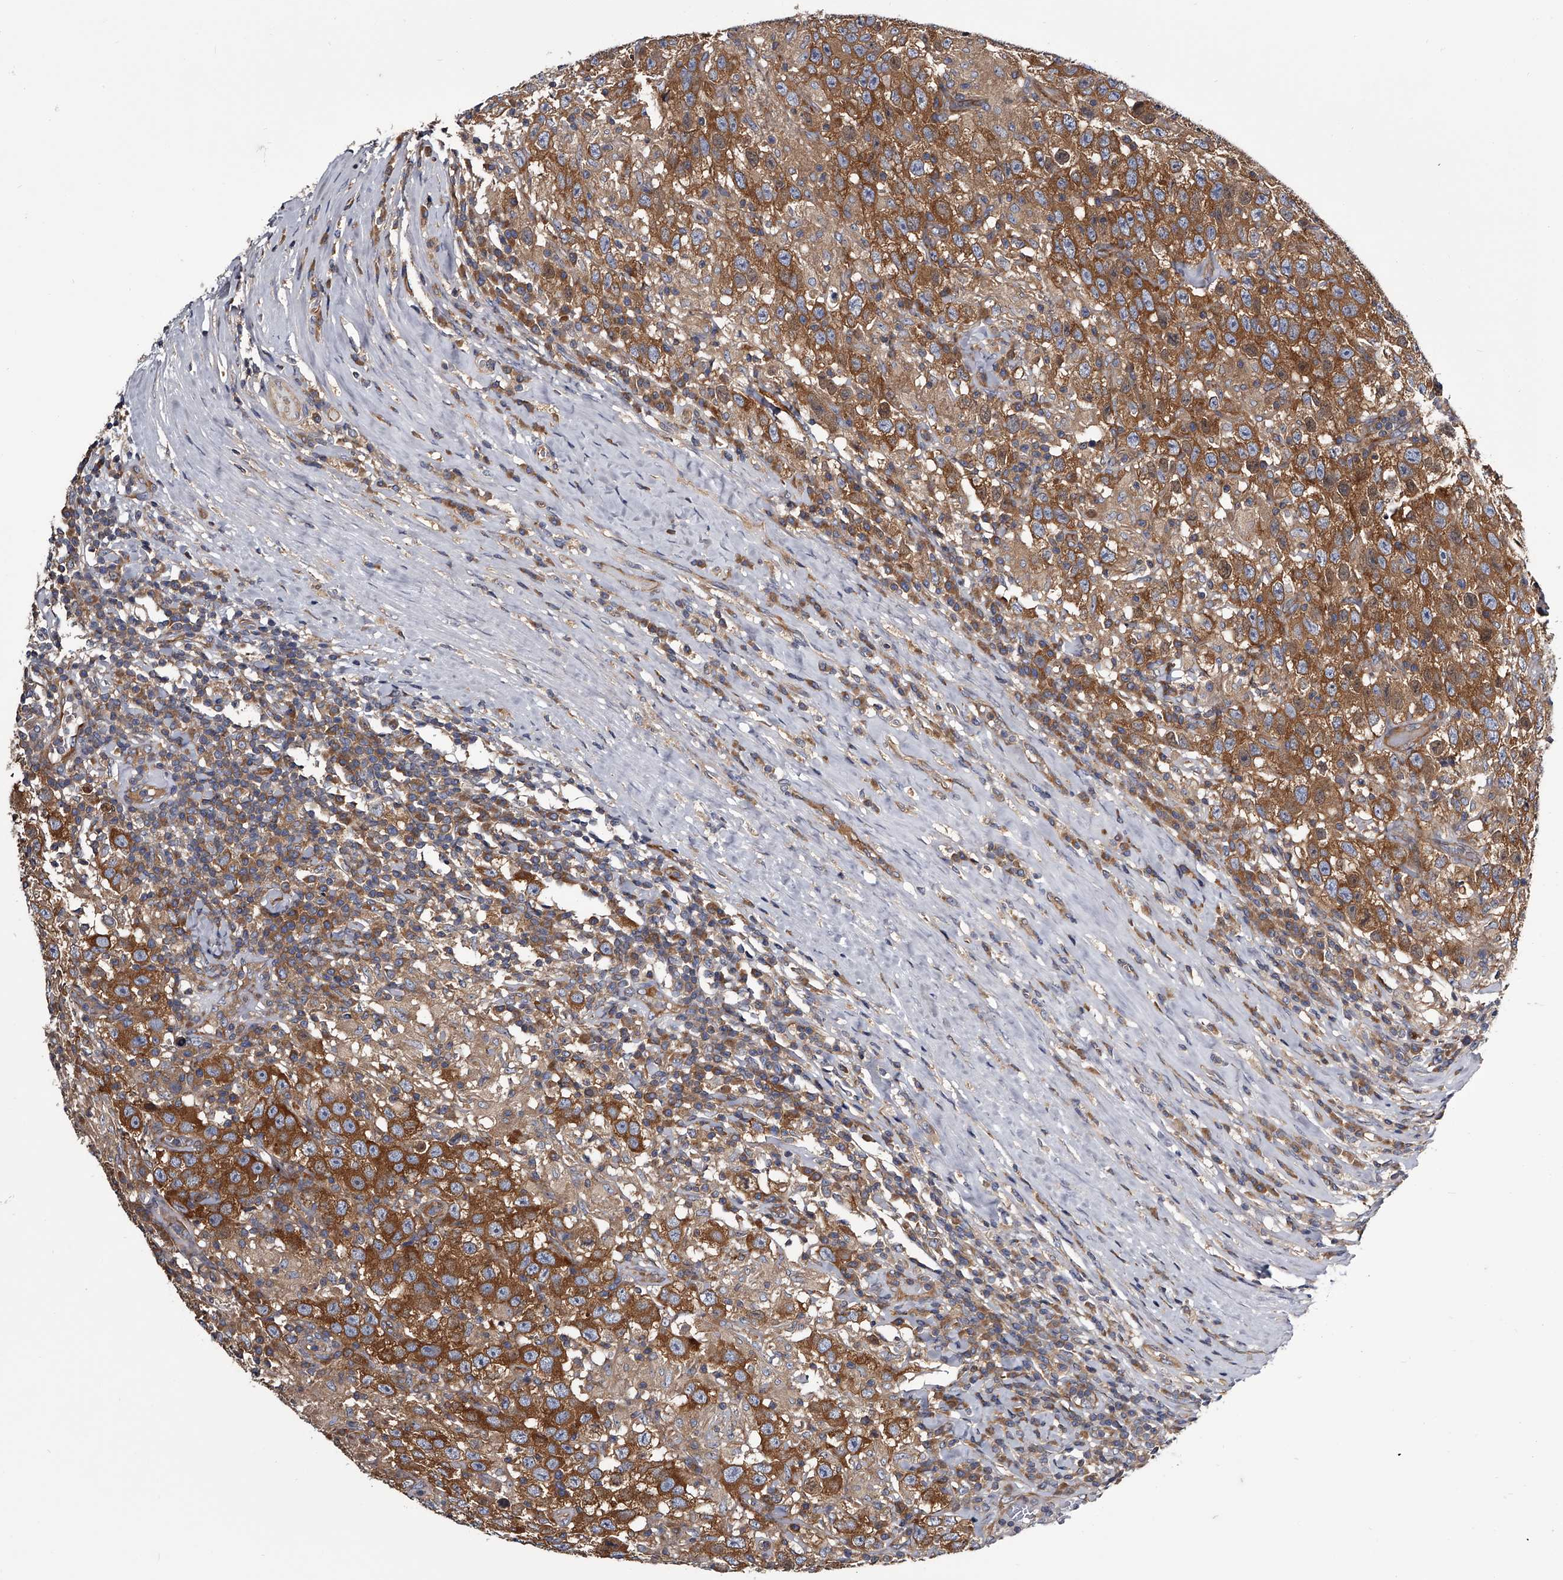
{"staining": {"intensity": "strong", "quantity": "25%-75%", "location": "cytoplasmic/membranous"}, "tissue": "testis cancer", "cell_type": "Tumor cells", "image_type": "cancer", "snomed": [{"axis": "morphology", "description": "Seminoma, NOS"}, {"axis": "topography", "description": "Testis"}], "caption": "Immunohistochemical staining of seminoma (testis) reveals strong cytoplasmic/membranous protein positivity in approximately 25%-75% of tumor cells.", "gene": "GAPVD1", "patient": {"sex": "male", "age": 41}}